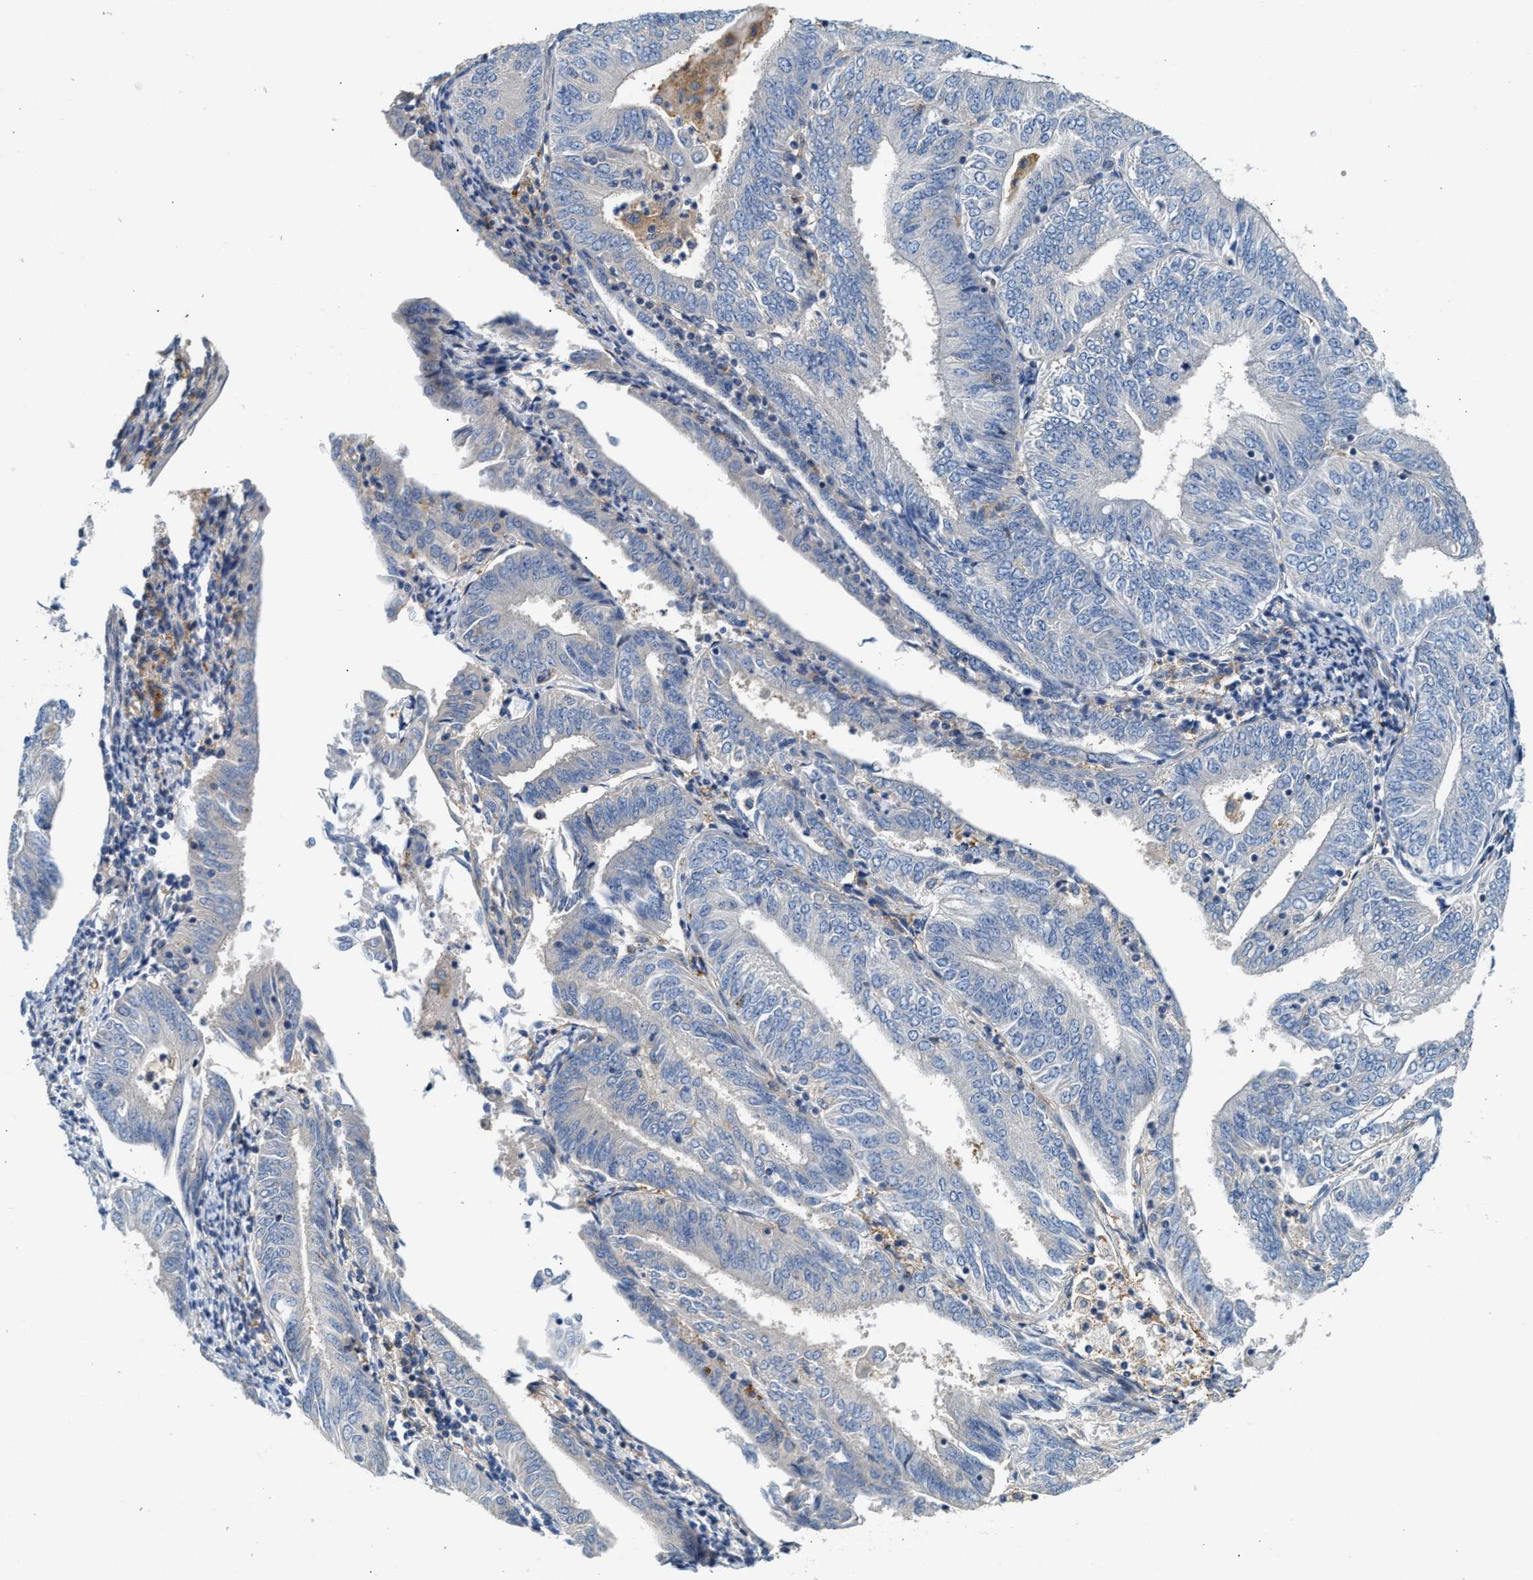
{"staining": {"intensity": "negative", "quantity": "none", "location": "none"}, "tissue": "endometrial cancer", "cell_type": "Tumor cells", "image_type": "cancer", "snomed": [{"axis": "morphology", "description": "Adenocarcinoma, NOS"}, {"axis": "topography", "description": "Endometrium"}], "caption": "DAB immunohistochemical staining of endometrial cancer demonstrates no significant expression in tumor cells.", "gene": "NSUN7", "patient": {"sex": "female", "age": 58}}